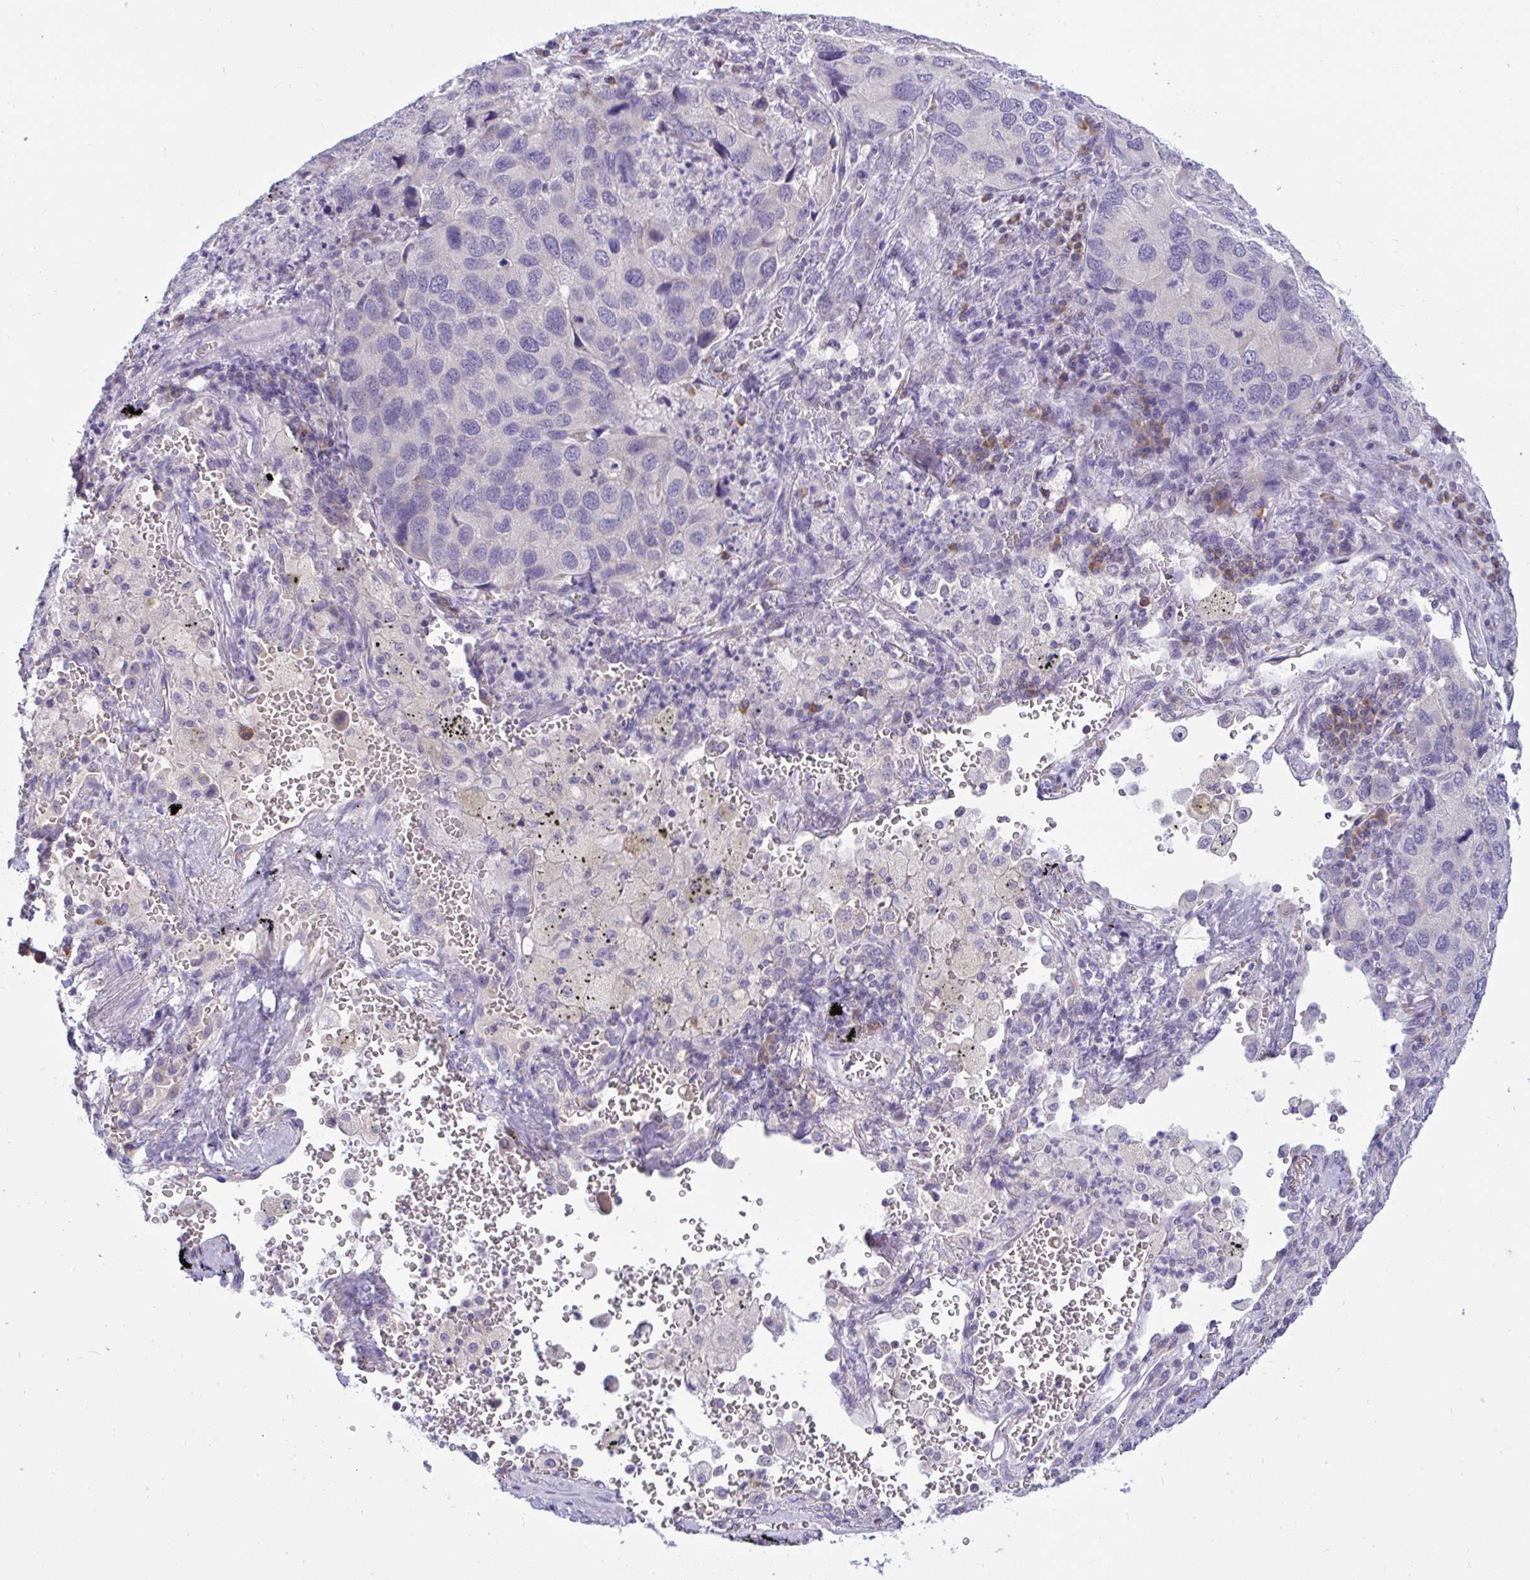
{"staining": {"intensity": "negative", "quantity": "none", "location": "none"}, "tissue": "lung cancer", "cell_type": "Tumor cells", "image_type": "cancer", "snomed": [{"axis": "morphology", "description": "Aneuploidy"}, {"axis": "morphology", "description": "Adenocarcinoma, NOS"}, {"axis": "topography", "description": "Lymph node"}, {"axis": "topography", "description": "Lung"}], "caption": "An immunohistochemistry (IHC) histopathology image of adenocarcinoma (lung) is shown. There is no staining in tumor cells of adenocarcinoma (lung).", "gene": "TMEM41A", "patient": {"sex": "female", "age": 74}}